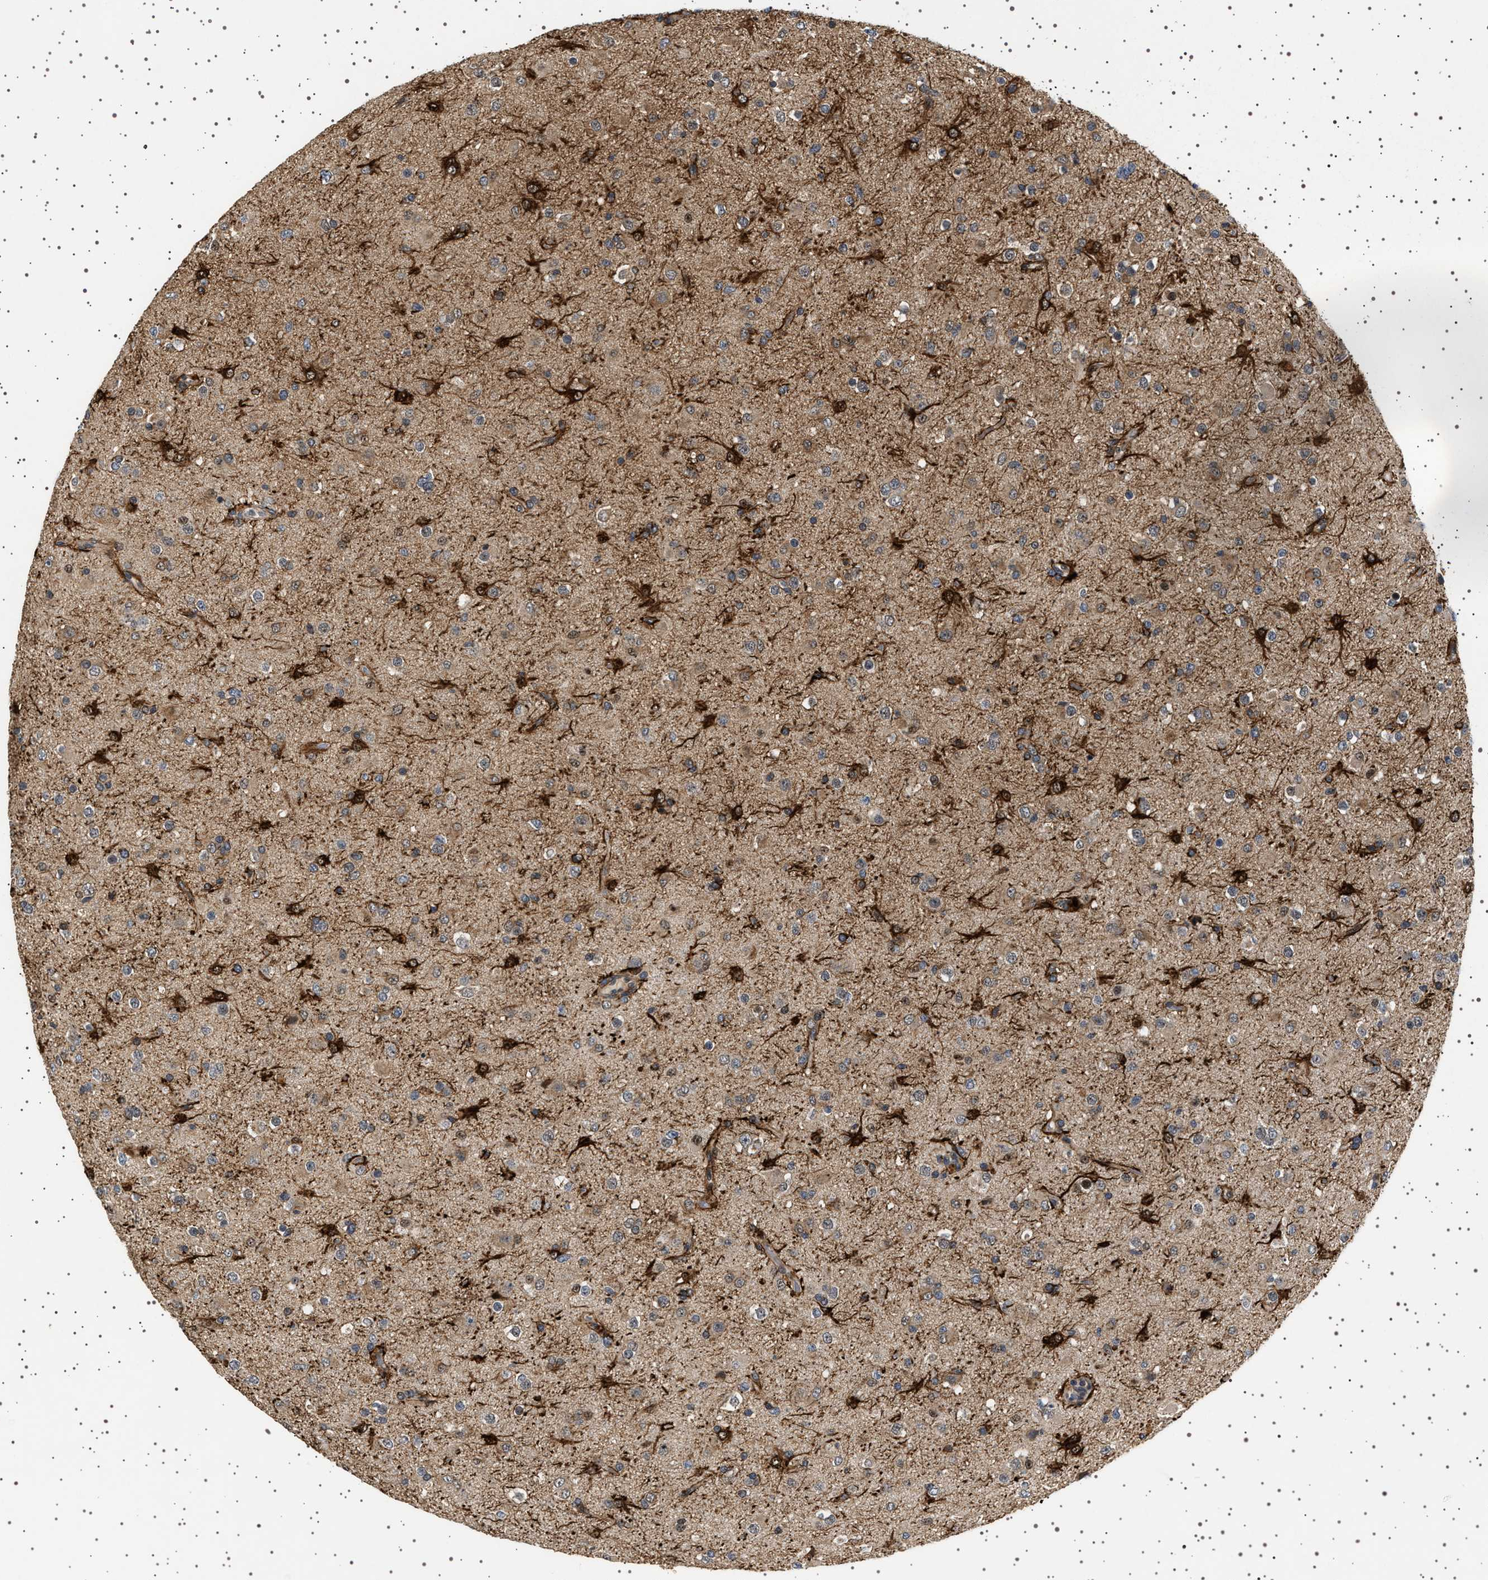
{"staining": {"intensity": "weak", "quantity": "<25%", "location": "cytoplasmic/membranous"}, "tissue": "glioma", "cell_type": "Tumor cells", "image_type": "cancer", "snomed": [{"axis": "morphology", "description": "Glioma, malignant, Low grade"}, {"axis": "topography", "description": "Brain"}], "caption": "The immunohistochemistry (IHC) histopathology image has no significant staining in tumor cells of glioma tissue. (Stains: DAB immunohistochemistry (IHC) with hematoxylin counter stain, Microscopy: brightfield microscopy at high magnification).", "gene": "BAG3", "patient": {"sex": "male", "age": 65}}